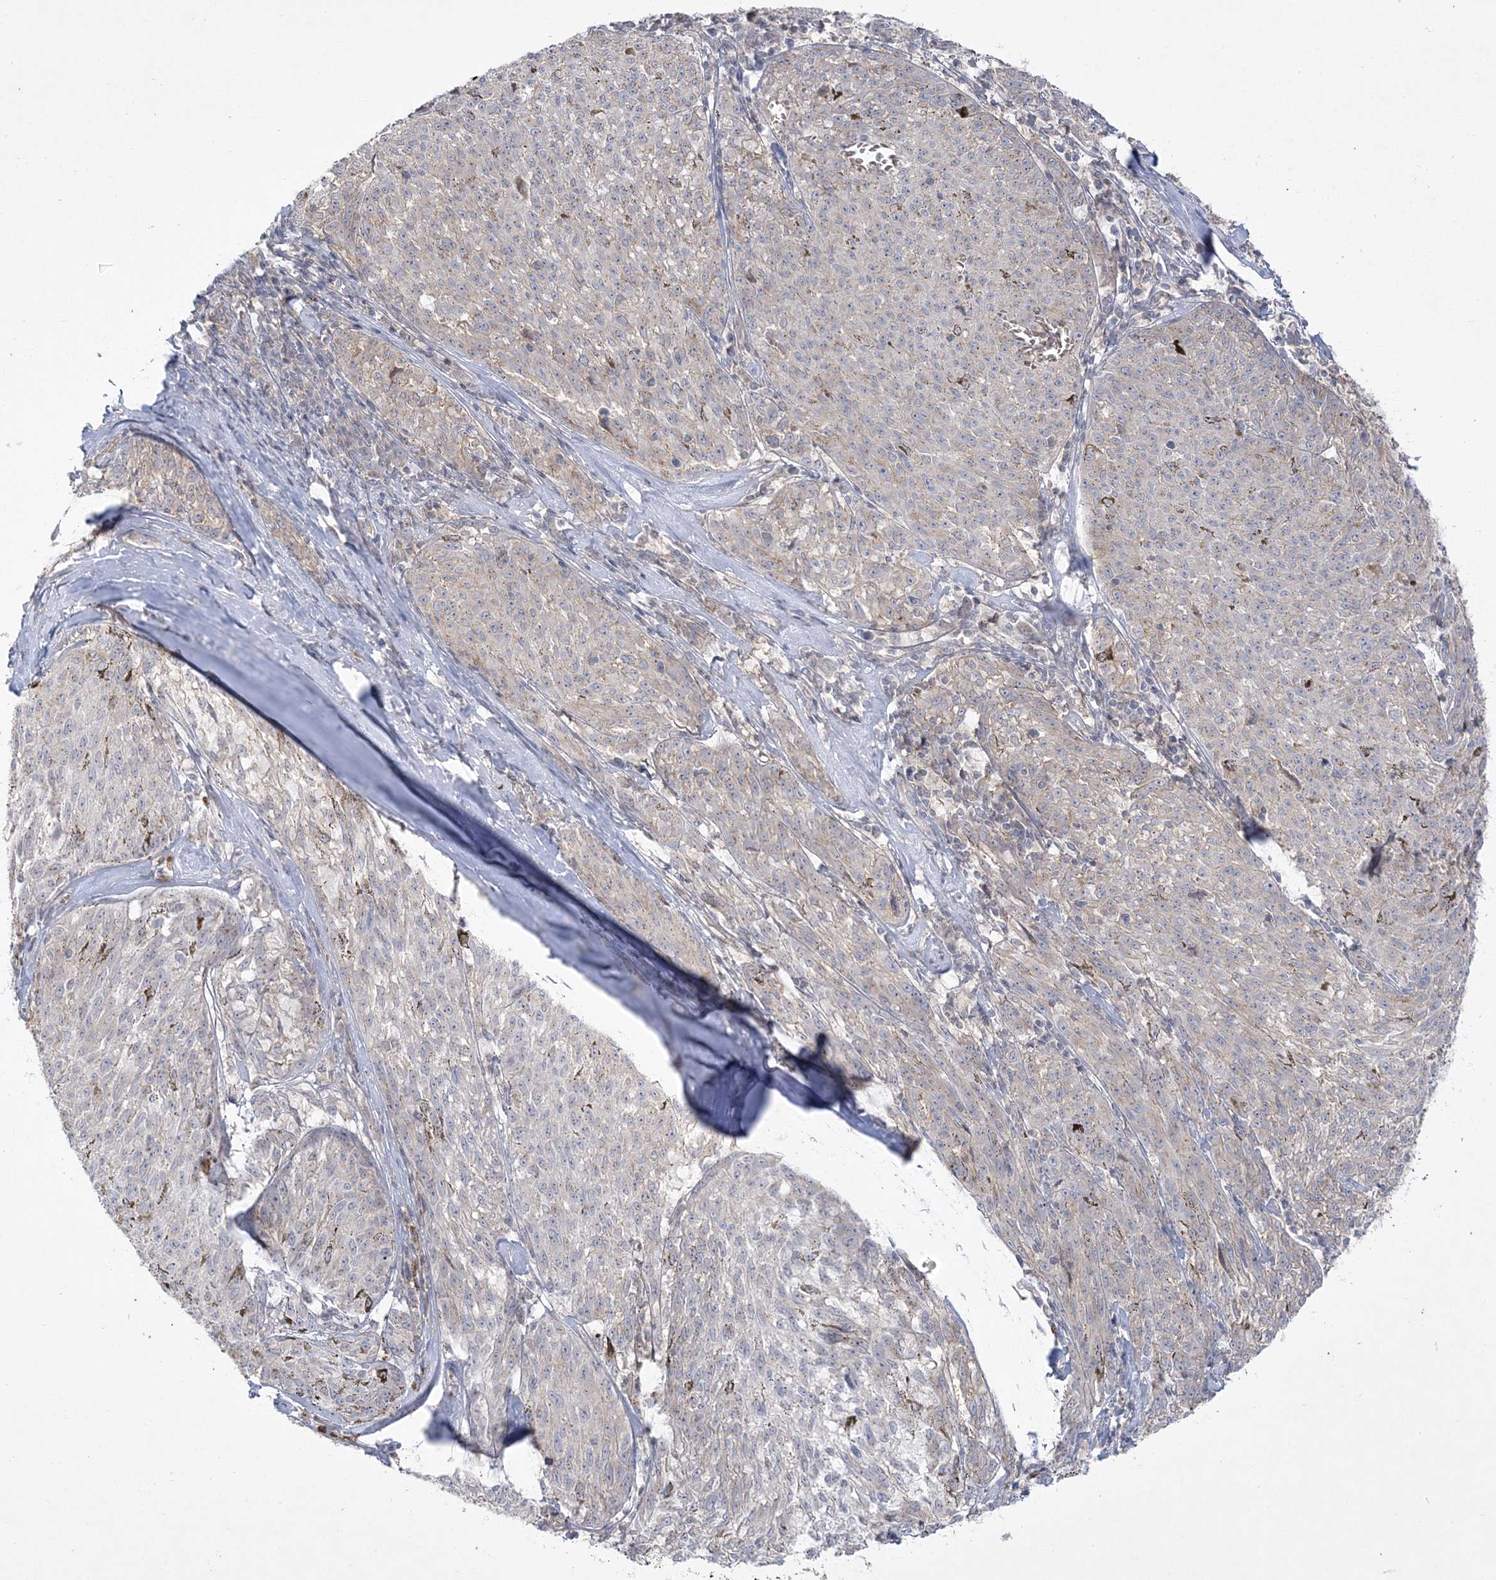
{"staining": {"intensity": "negative", "quantity": "none", "location": "none"}, "tissue": "melanoma", "cell_type": "Tumor cells", "image_type": "cancer", "snomed": [{"axis": "morphology", "description": "Malignant melanoma, NOS"}, {"axis": "topography", "description": "Skin"}], "caption": "The histopathology image shows no staining of tumor cells in malignant melanoma.", "gene": "ADAMTS12", "patient": {"sex": "female", "age": 72}}